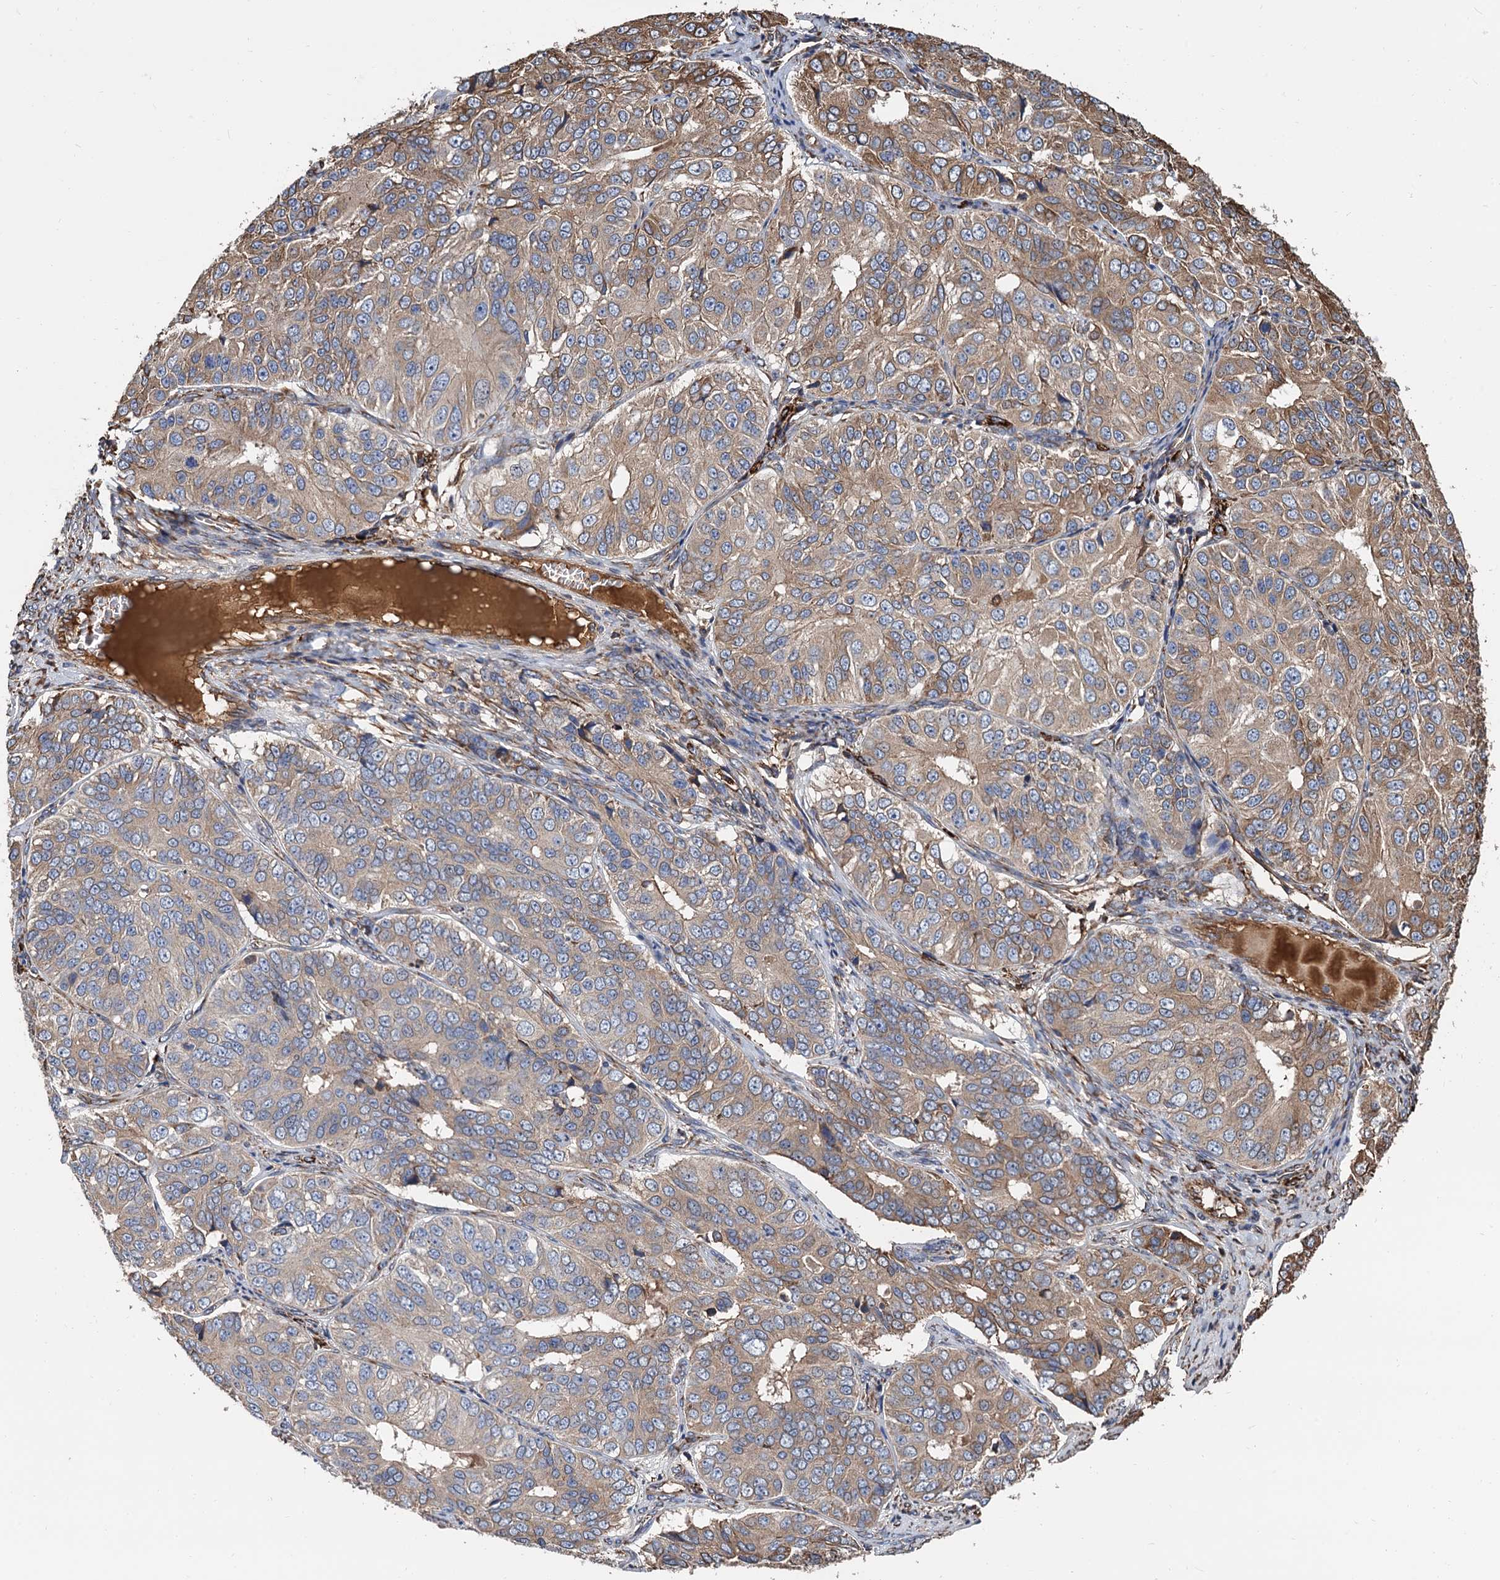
{"staining": {"intensity": "moderate", "quantity": "<25%", "location": "cytoplasmic/membranous"}, "tissue": "ovarian cancer", "cell_type": "Tumor cells", "image_type": "cancer", "snomed": [{"axis": "morphology", "description": "Carcinoma, endometroid"}, {"axis": "topography", "description": "Ovary"}], "caption": "Protein staining of ovarian endometroid carcinoma tissue shows moderate cytoplasmic/membranous positivity in about <25% of tumor cells.", "gene": "CNNM1", "patient": {"sex": "female", "age": 51}}